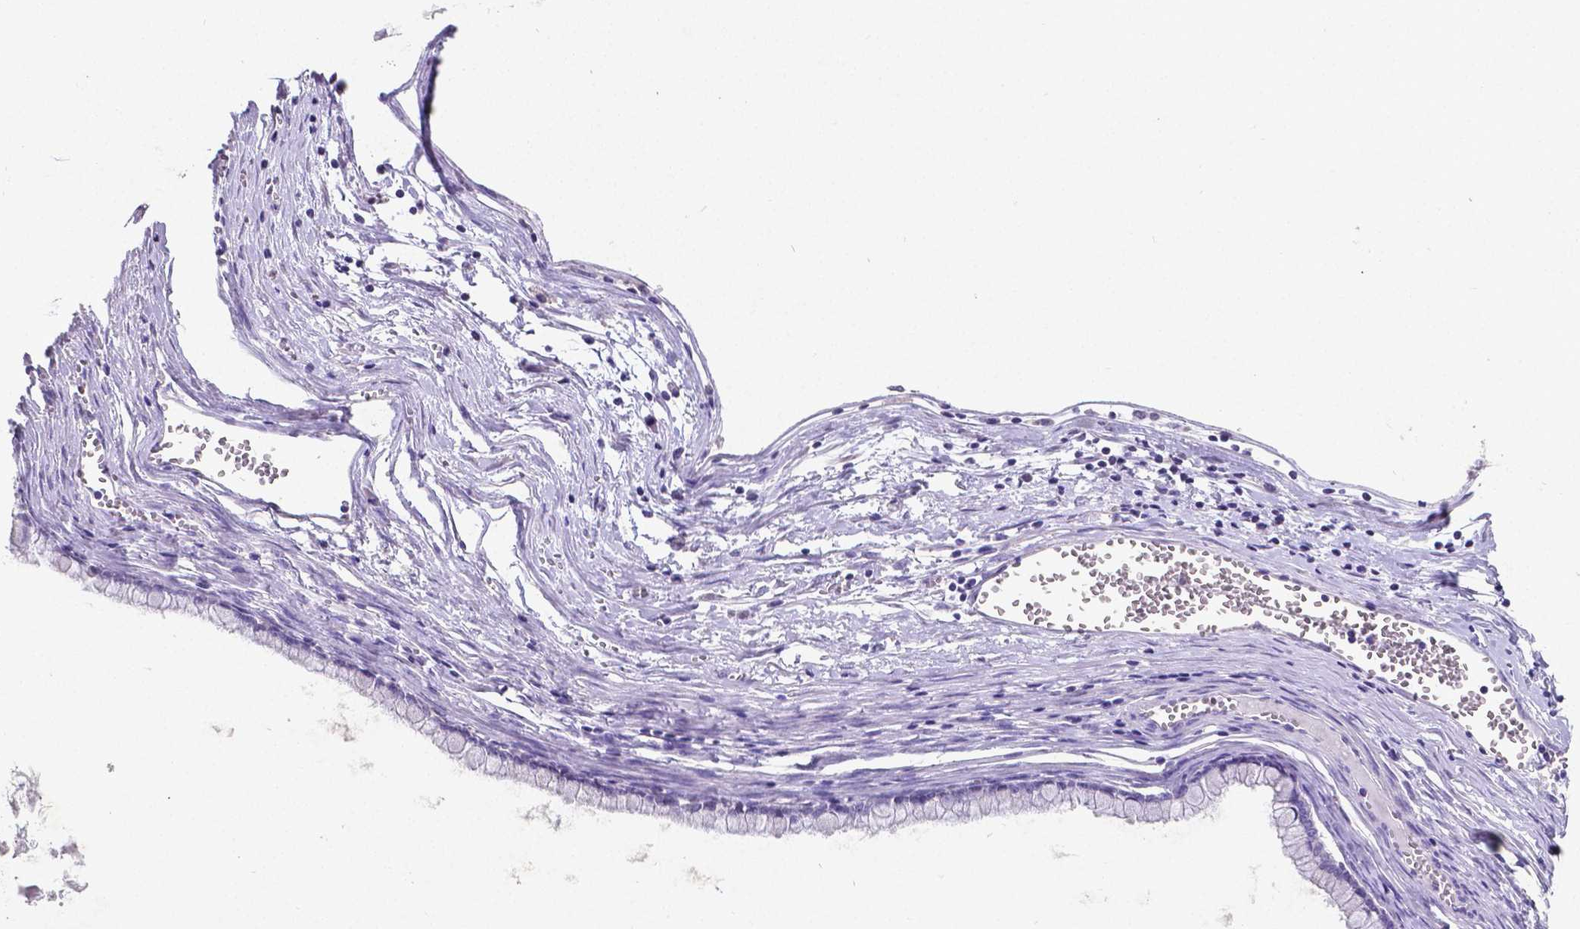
{"staining": {"intensity": "negative", "quantity": "none", "location": "none"}, "tissue": "ovarian cancer", "cell_type": "Tumor cells", "image_type": "cancer", "snomed": [{"axis": "morphology", "description": "Cystadenocarcinoma, mucinous, NOS"}, {"axis": "topography", "description": "Ovary"}], "caption": "Tumor cells show no significant positivity in ovarian mucinous cystadenocarcinoma. Brightfield microscopy of immunohistochemistry stained with DAB (3,3'-diaminobenzidine) (brown) and hematoxylin (blue), captured at high magnification.", "gene": "SATB2", "patient": {"sex": "female", "age": 67}}